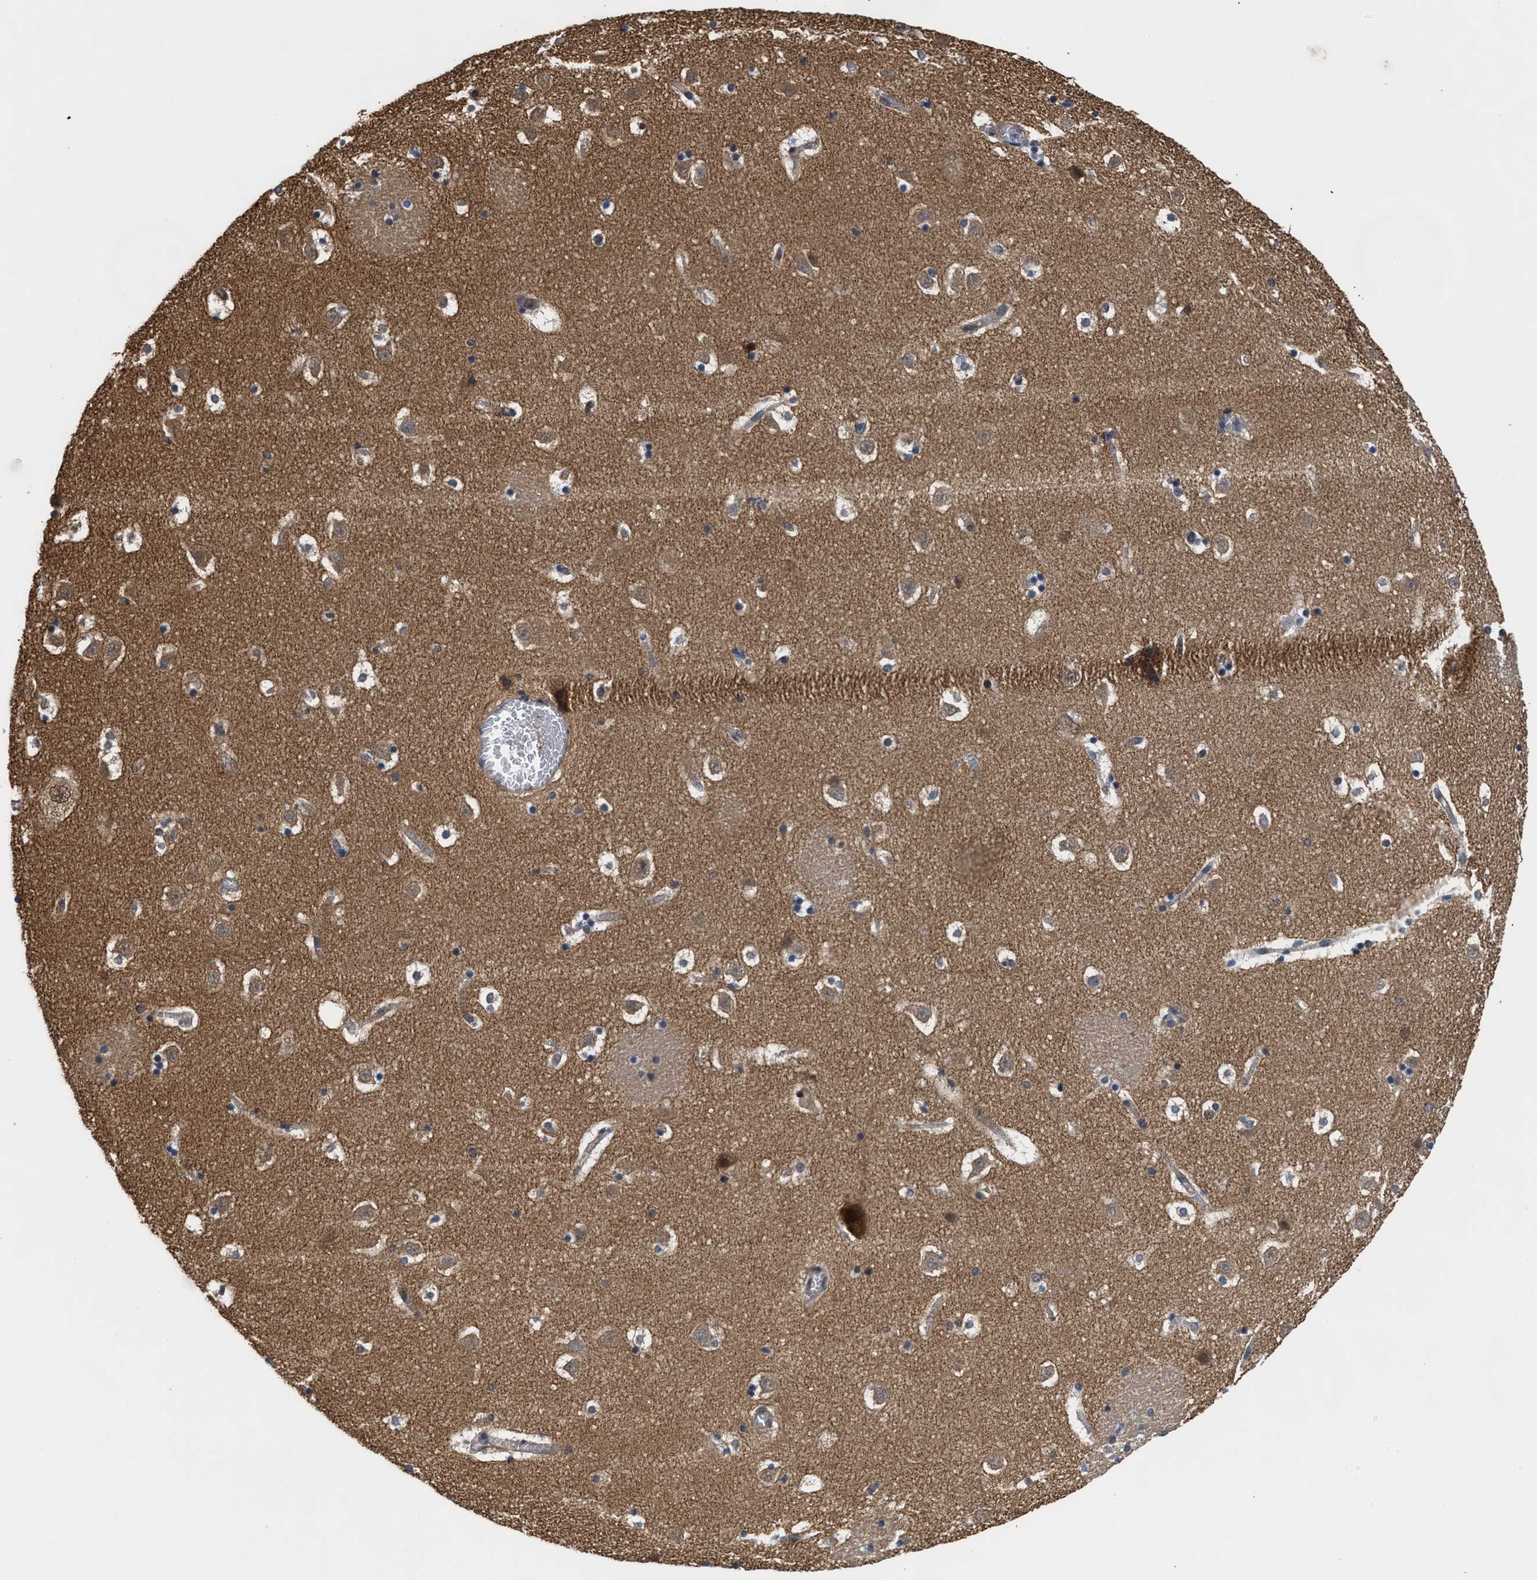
{"staining": {"intensity": "negative", "quantity": "none", "location": "none"}, "tissue": "caudate", "cell_type": "Glial cells", "image_type": "normal", "snomed": [{"axis": "morphology", "description": "Normal tissue, NOS"}, {"axis": "topography", "description": "Lateral ventricle wall"}], "caption": "Normal caudate was stained to show a protein in brown. There is no significant positivity in glial cells. (IHC, brightfield microscopy, high magnification).", "gene": "SCAI", "patient": {"sex": "male", "age": 45}}